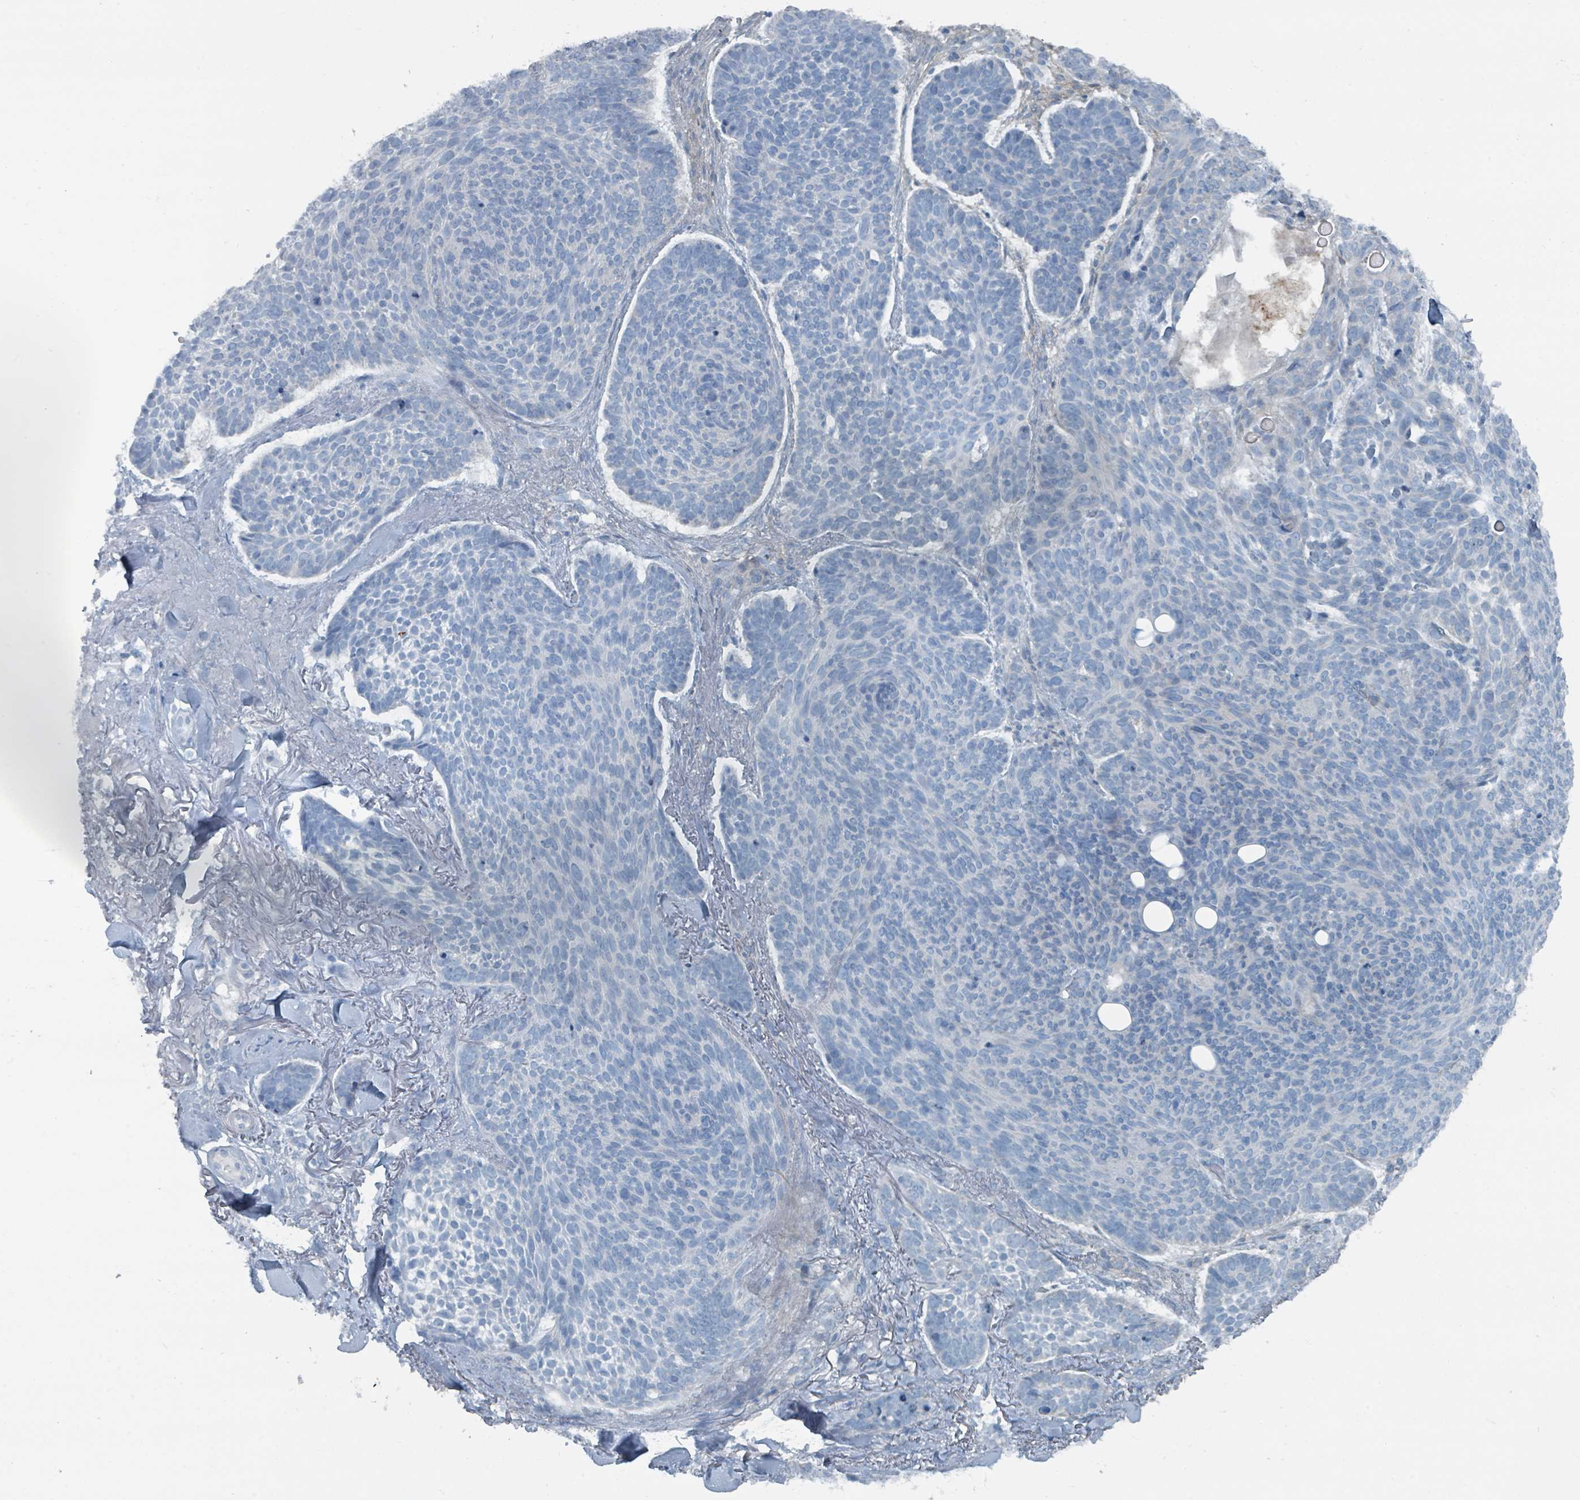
{"staining": {"intensity": "negative", "quantity": "none", "location": "none"}, "tissue": "skin cancer", "cell_type": "Tumor cells", "image_type": "cancer", "snomed": [{"axis": "morphology", "description": "Basal cell carcinoma"}, {"axis": "topography", "description": "Skin"}], "caption": "IHC image of human basal cell carcinoma (skin) stained for a protein (brown), which displays no positivity in tumor cells.", "gene": "GAMT", "patient": {"sex": "male", "age": 70}}